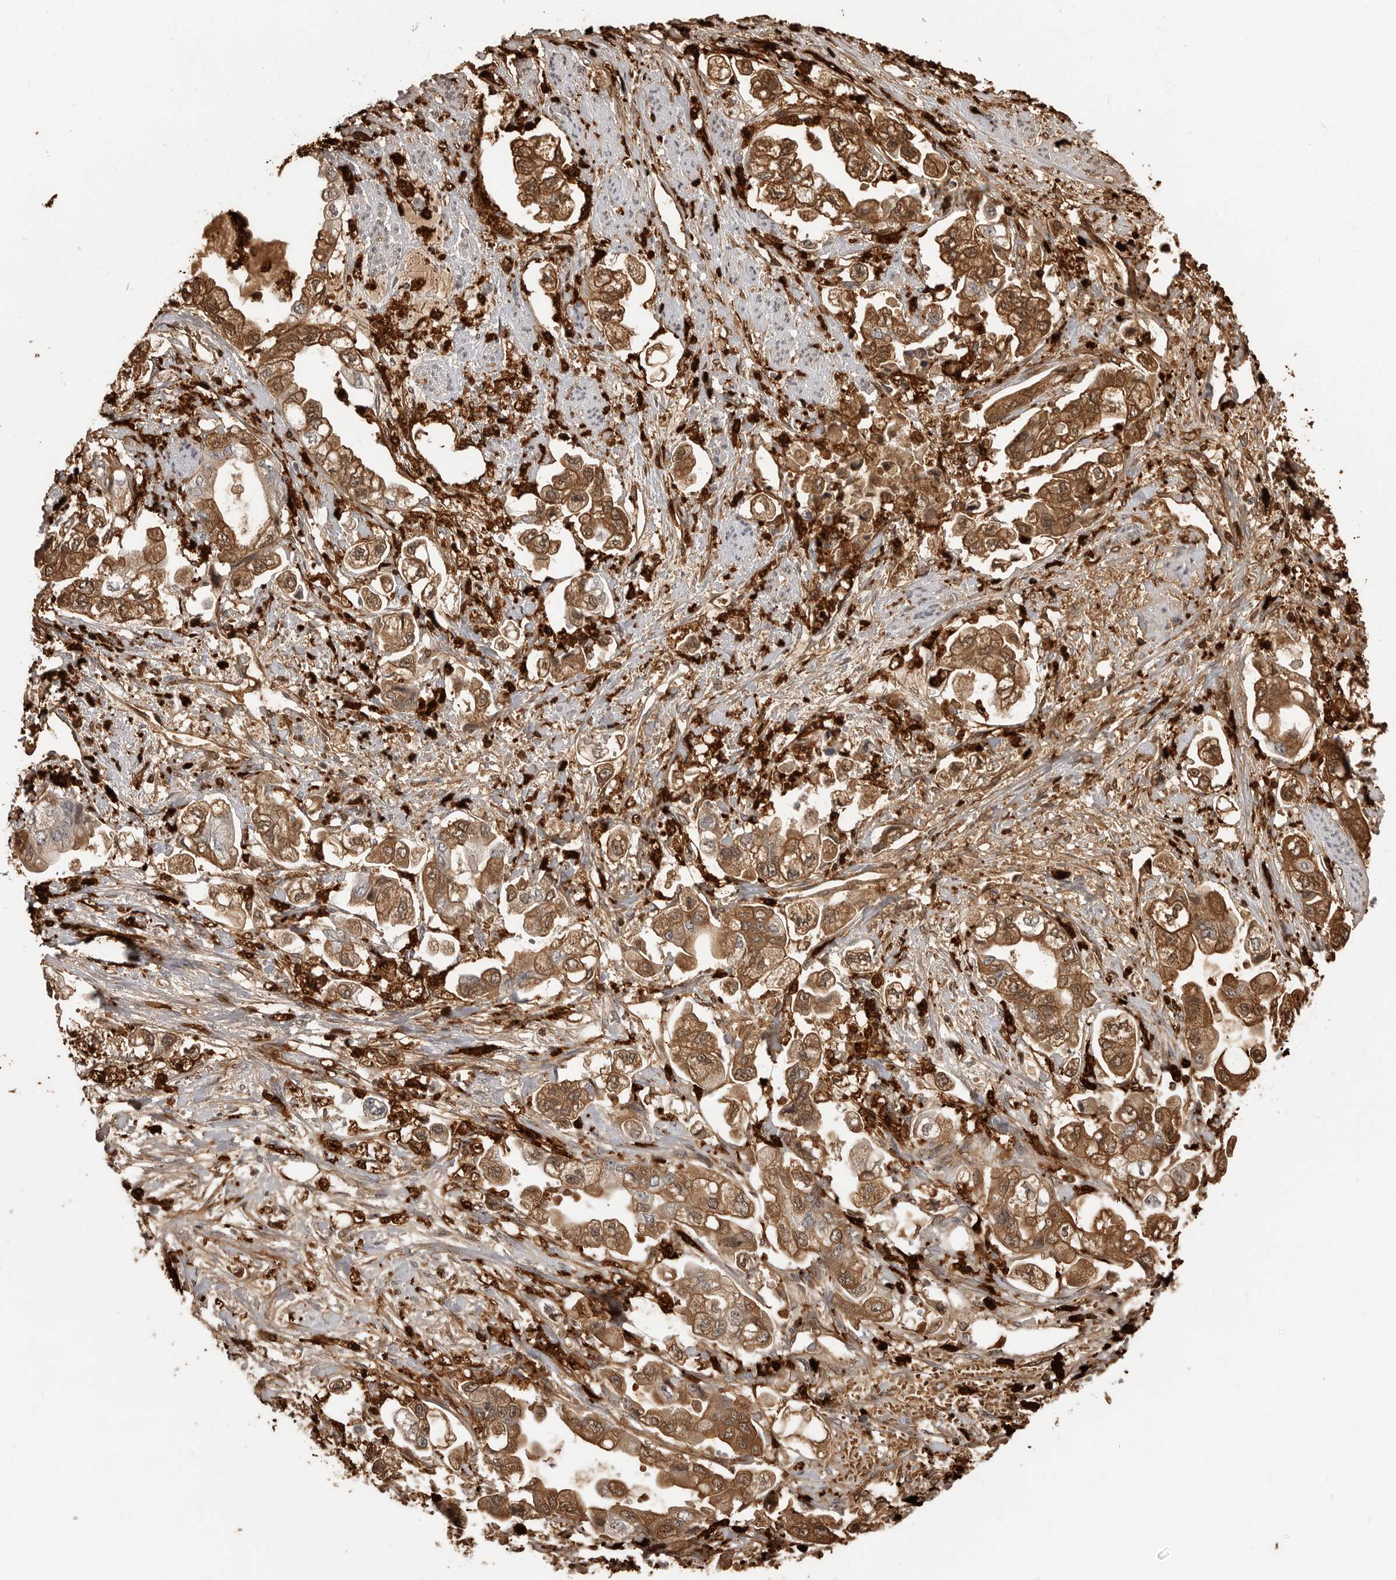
{"staining": {"intensity": "moderate", "quantity": ">75%", "location": "cytoplasmic/membranous,nuclear"}, "tissue": "stomach cancer", "cell_type": "Tumor cells", "image_type": "cancer", "snomed": [{"axis": "morphology", "description": "Adenocarcinoma, NOS"}, {"axis": "topography", "description": "Stomach"}], "caption": "IHC histopathology image of neoplastic tissue: human stomach cancer stained using immunohistochemistry (IHC) displays medium levels of moderate protein expression localized specifically in the cytoplasmic/membranous and nuclear of tumor cells, appearing as a cytoplasmic/membranous and nuclear brown color.", "gene": "IFI30", "patient": {"sex": "male", "age": 62}}